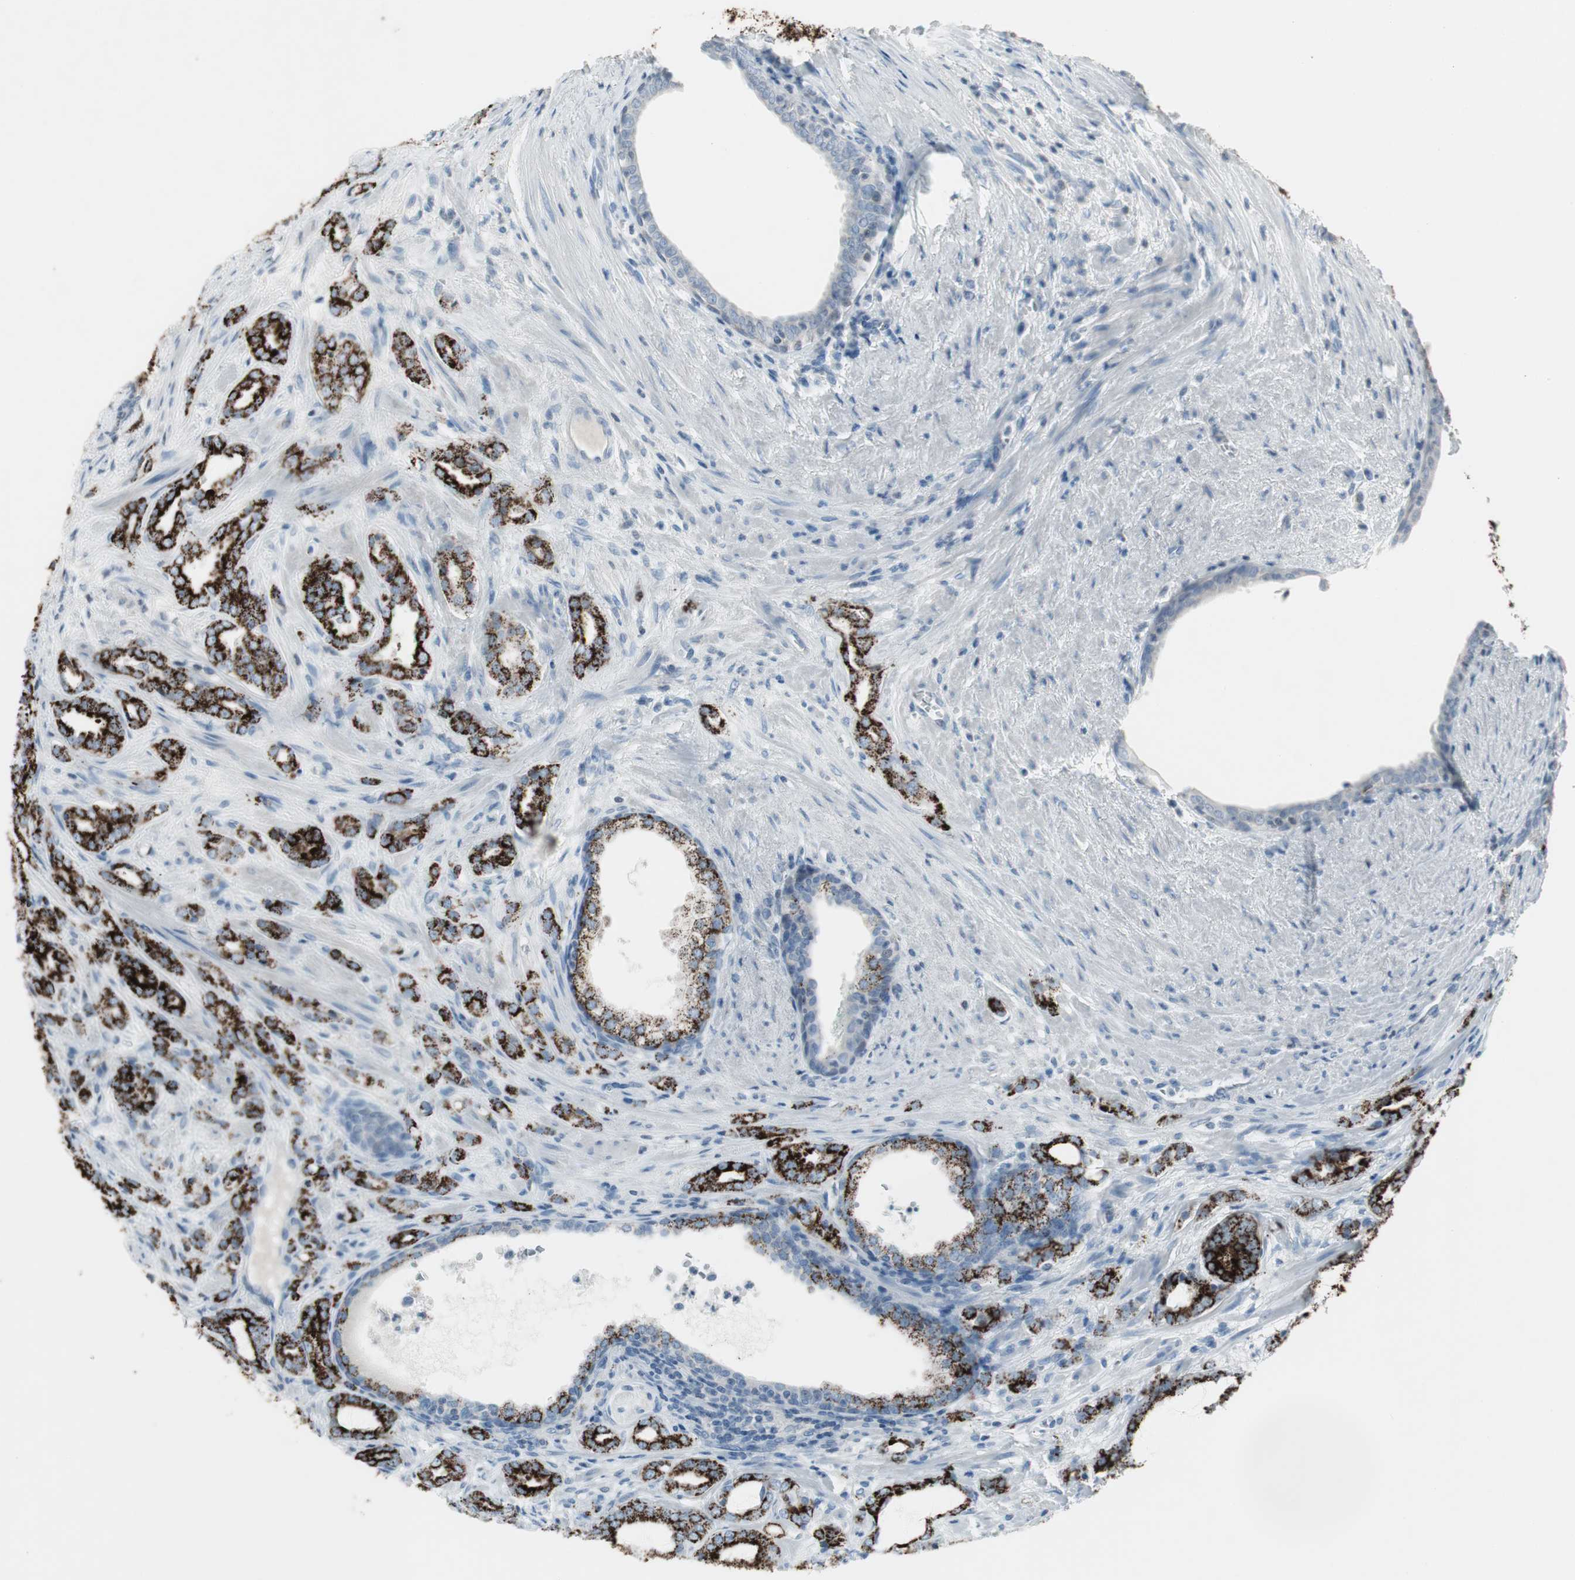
{"staining": {"intensity": "strong", "quantity": ">75%", "location": "cytoplasmic/membranous"}, "tissue": "prostate cancer", "cell_type": "Tumor cells", "image_type": "cancer", "snomed": [{"axis": "morphology", "description": "Adenocarcinoma, High grade"}, {"axis": "topography", "description": "Prostate"}], "caption": "IHC photomicrograph of human prostate cancer stained for a protein (brown), which reveals high levels of strong cytoplasmic/membranous staining in about >75% of tumor cells.", "gene": "ARG2", "patient": {"sex": "male", "age": 64}}